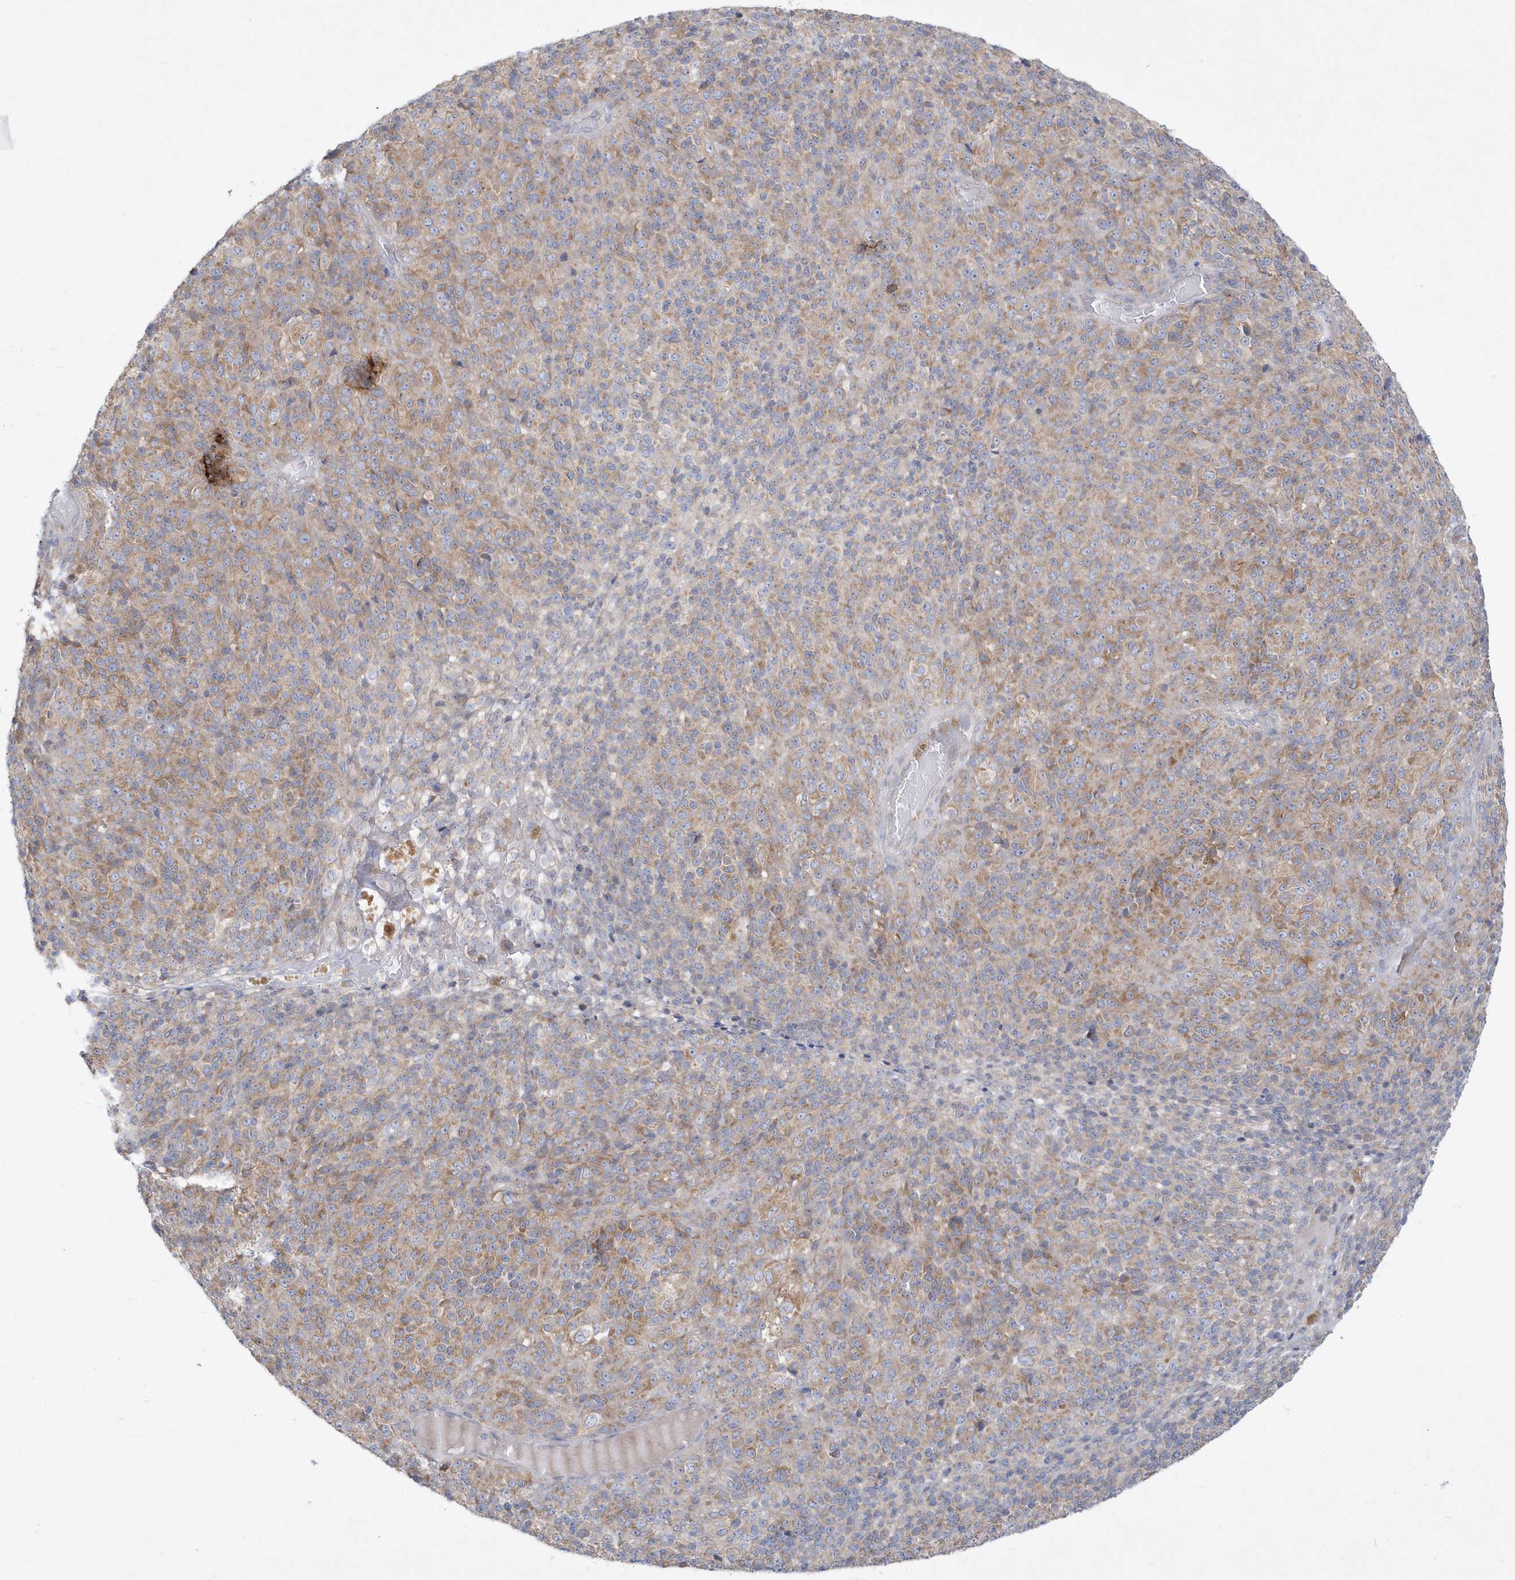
{"staining": {"intensity": "moderate", "quantity": ">75%", "location": "cytoplasmic/membranous"}, "tissue": "melanoma", "cell_type": "Tumor cells", "image_type": "cancer", "snomed": [{"axis": "morphology", "description": "Malignant melanoma, Metastatic site"}, {"axis": "topography", "description": "Brain"}], "caption": "Immunohistochemical staining of human malignant melanoma (metastatic site) shows medium levels of moderate cytoplasmic/membranous protein positivity in about >75% of tumor cells.", "gene": "DNAJC18", "patient": {"sex": "female", "age": 56}}